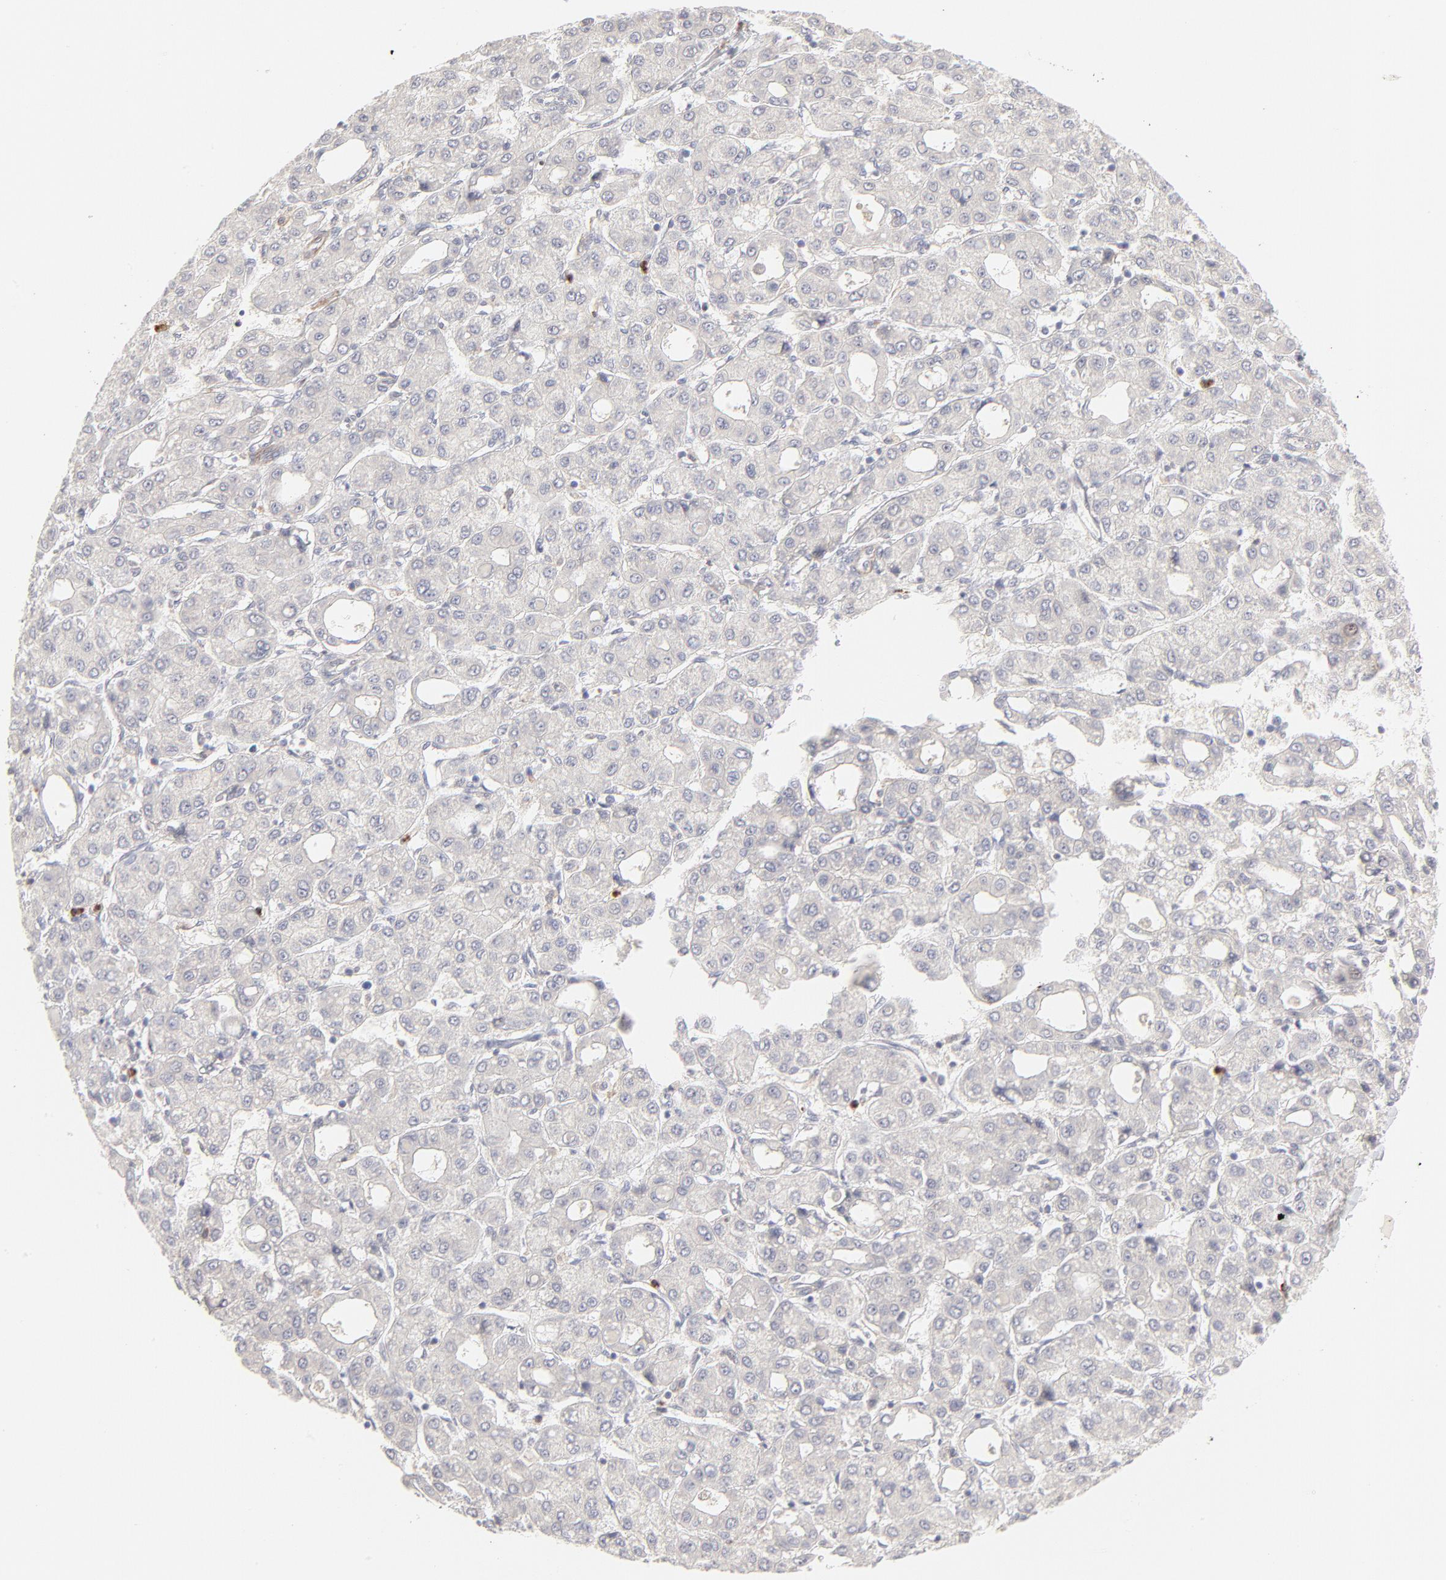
{"staining": {"intensity": "negative", "quantity": "none", "location": "none"}, "tissue": "liver cancer", "cell_type": "Tumor cells", "image_type": "cancer", "snomed": [{"axis": "morphology", "description": "Carcinoma, Hepatocellular, NOS"}, {"axis": "topography", "description": "Liver"}], "caption": "Liver cancer (hepatocellular carcinoma) was stained to show a protein in brown. There is no significant expression in tumor cells. (DAB IHC with hematoxylin counter stain).", "gene": "ELF3", "patient": {"sex": "male", "age": 69}}